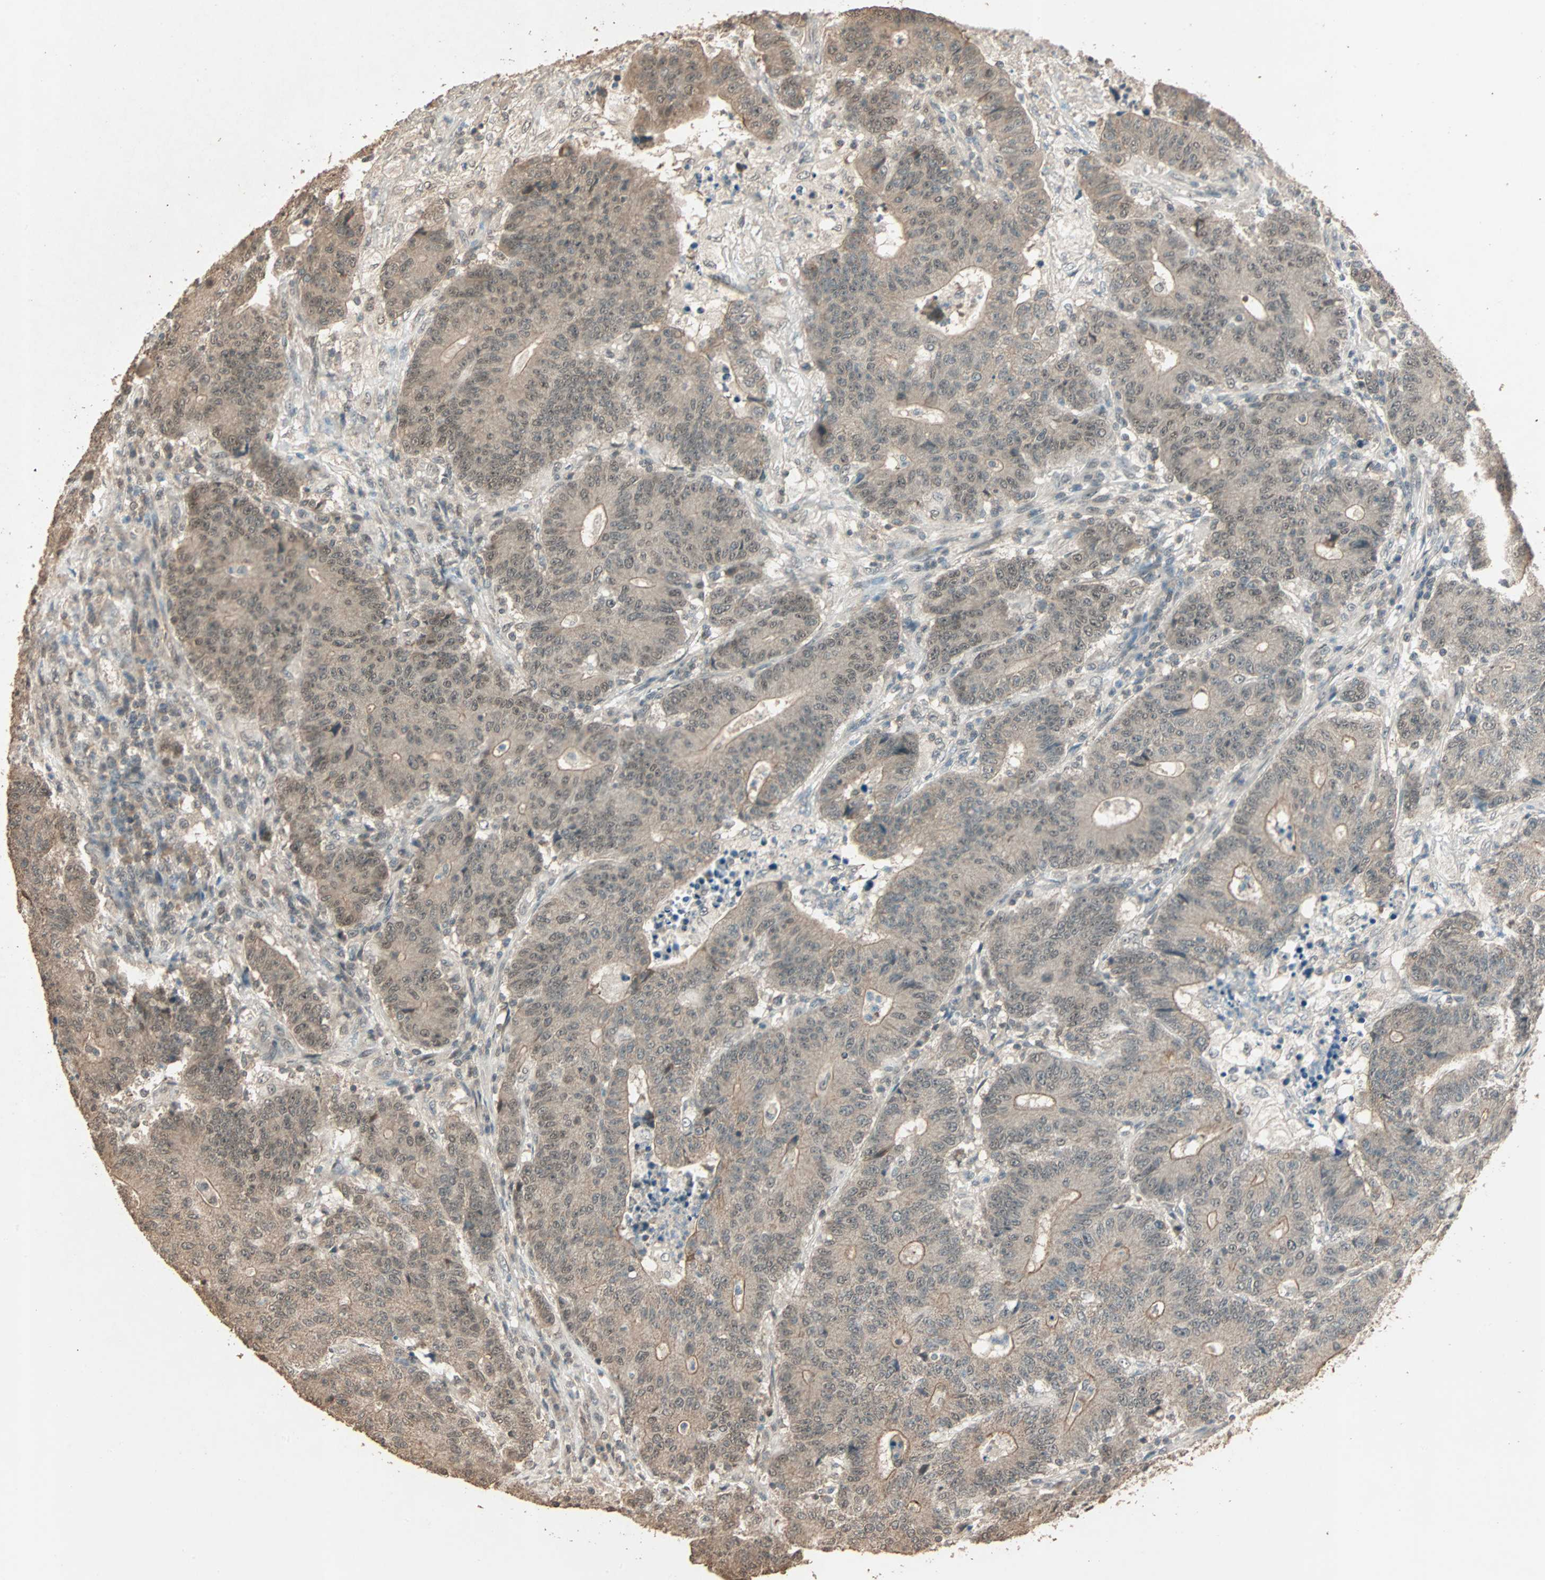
{"staining": {"intensity": "moderate", "quantity": ">75%", "location": "cytoplasmic/membranous,nuclear"}, "tissue": "colorectal cancer", "cell_type": "Tumor cells", "image_type": "cancer", "snomed": [{"axis": "morphology", "description": "Normal tissue, NOS"}, {"axis": "morphology", "description": "Adenocarcinoma, NOS"}, {"axis": "topography", "description": "Colon"}], "caption": "A medium amount of moderate cytoplasmic/membranous and nuclear expression is present in approximately >75% of tumor cells in adenocarcinoma (colorectal) tissue.", "gene": "ZBTB33", "patient": {"sex": "female", "age": 75}}